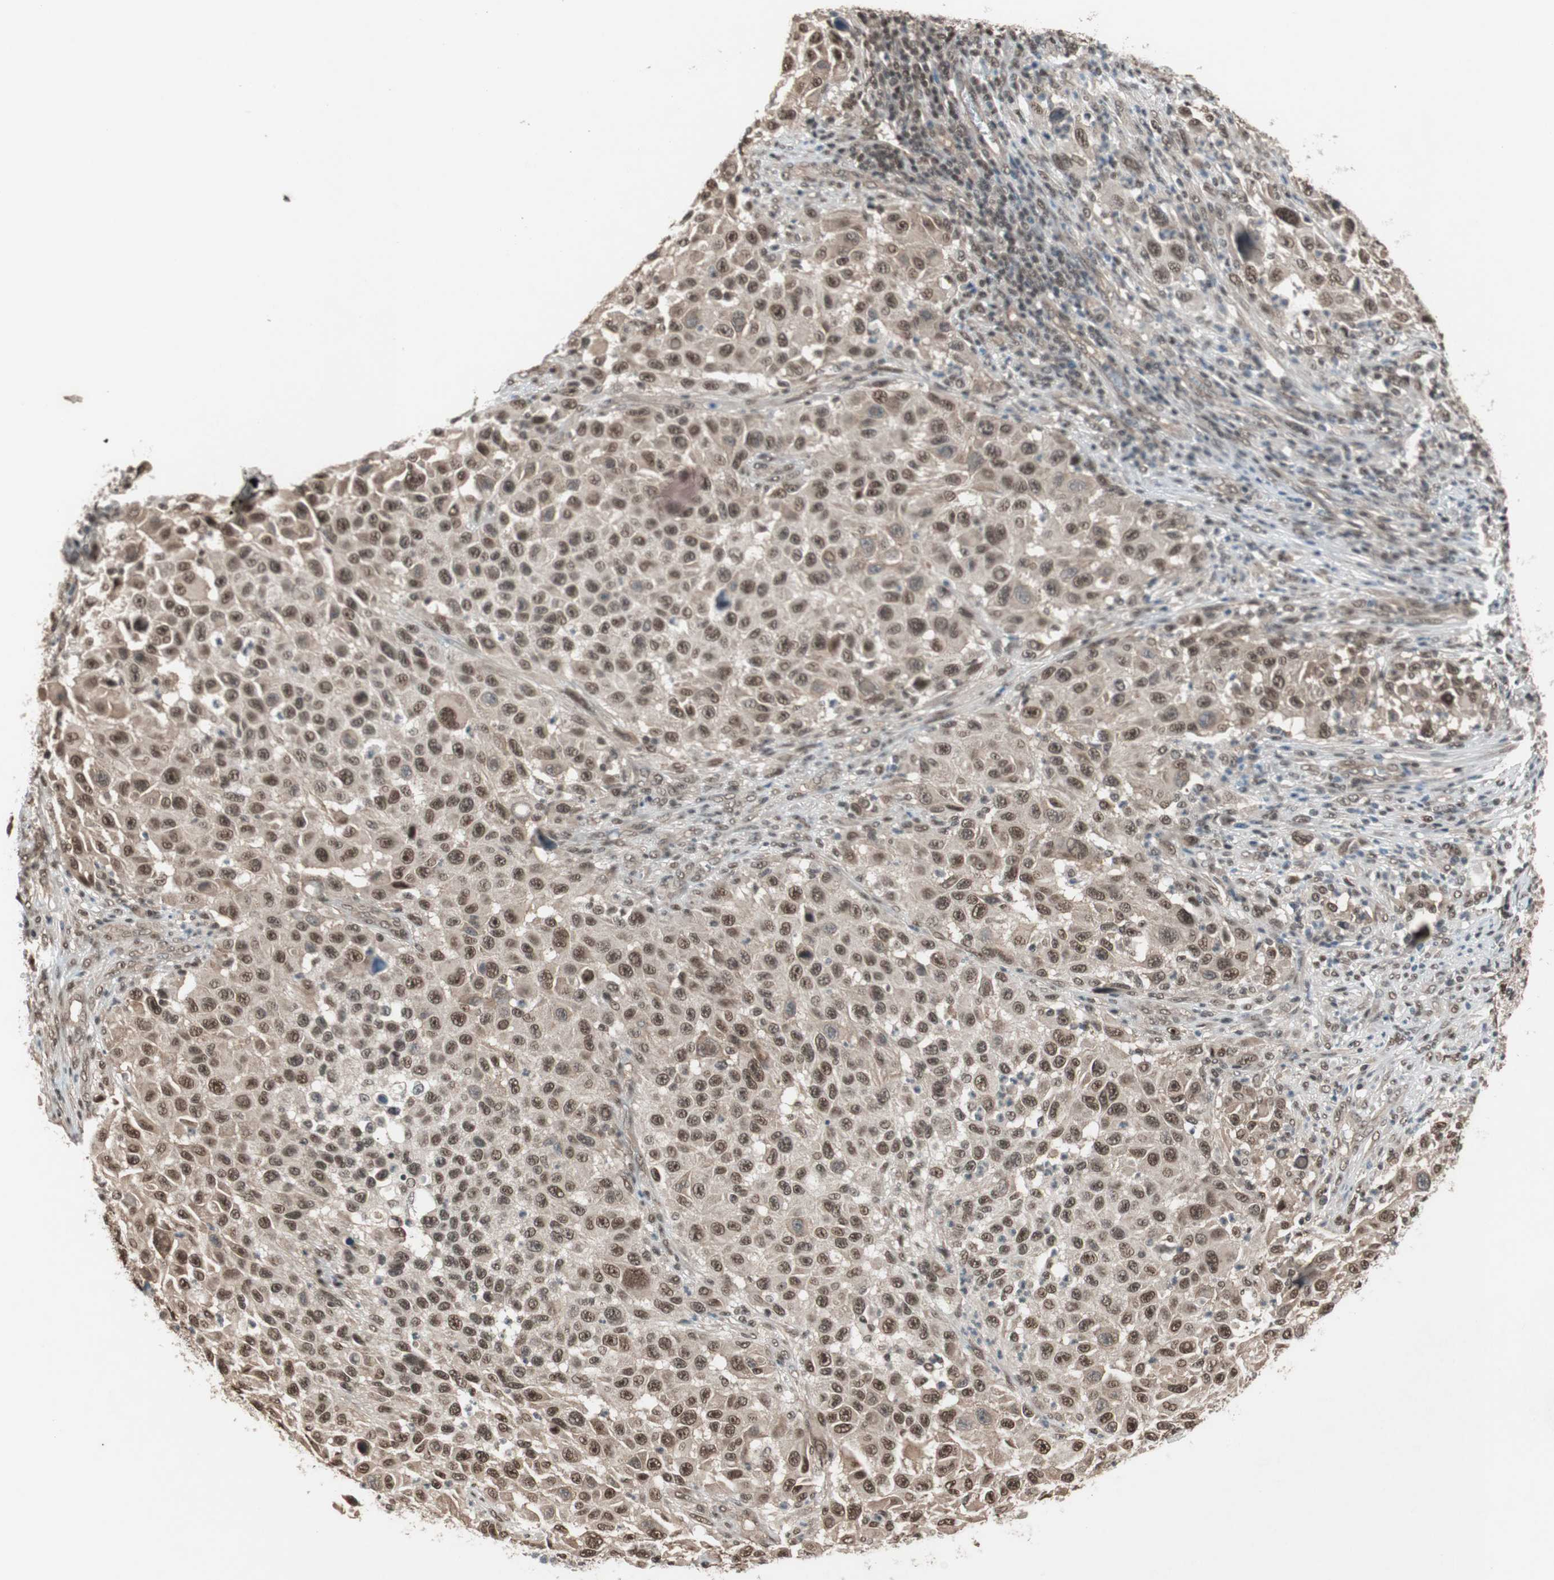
{"staining": {"intensity": "weak", "quantity": ">75%", "location": "nuclear"}, "tissue": "melanoma", "cell_type": "Tumor cells", "image_type": "cancer", "snomed": [{"axis": "morphology", "description": "Malignant melanoma, Metastatic site"}, {"axis": "topography", "description": "Lymph node"}], "caption": "IHC (DAB (3,3'-diaminobenzidine)) staining of human melanoma displays weak nuclear protein positivity in approximately >75% of tumor cells.", "gene": "DRAP1", "patient": {"sex": "male", "age": 61}}